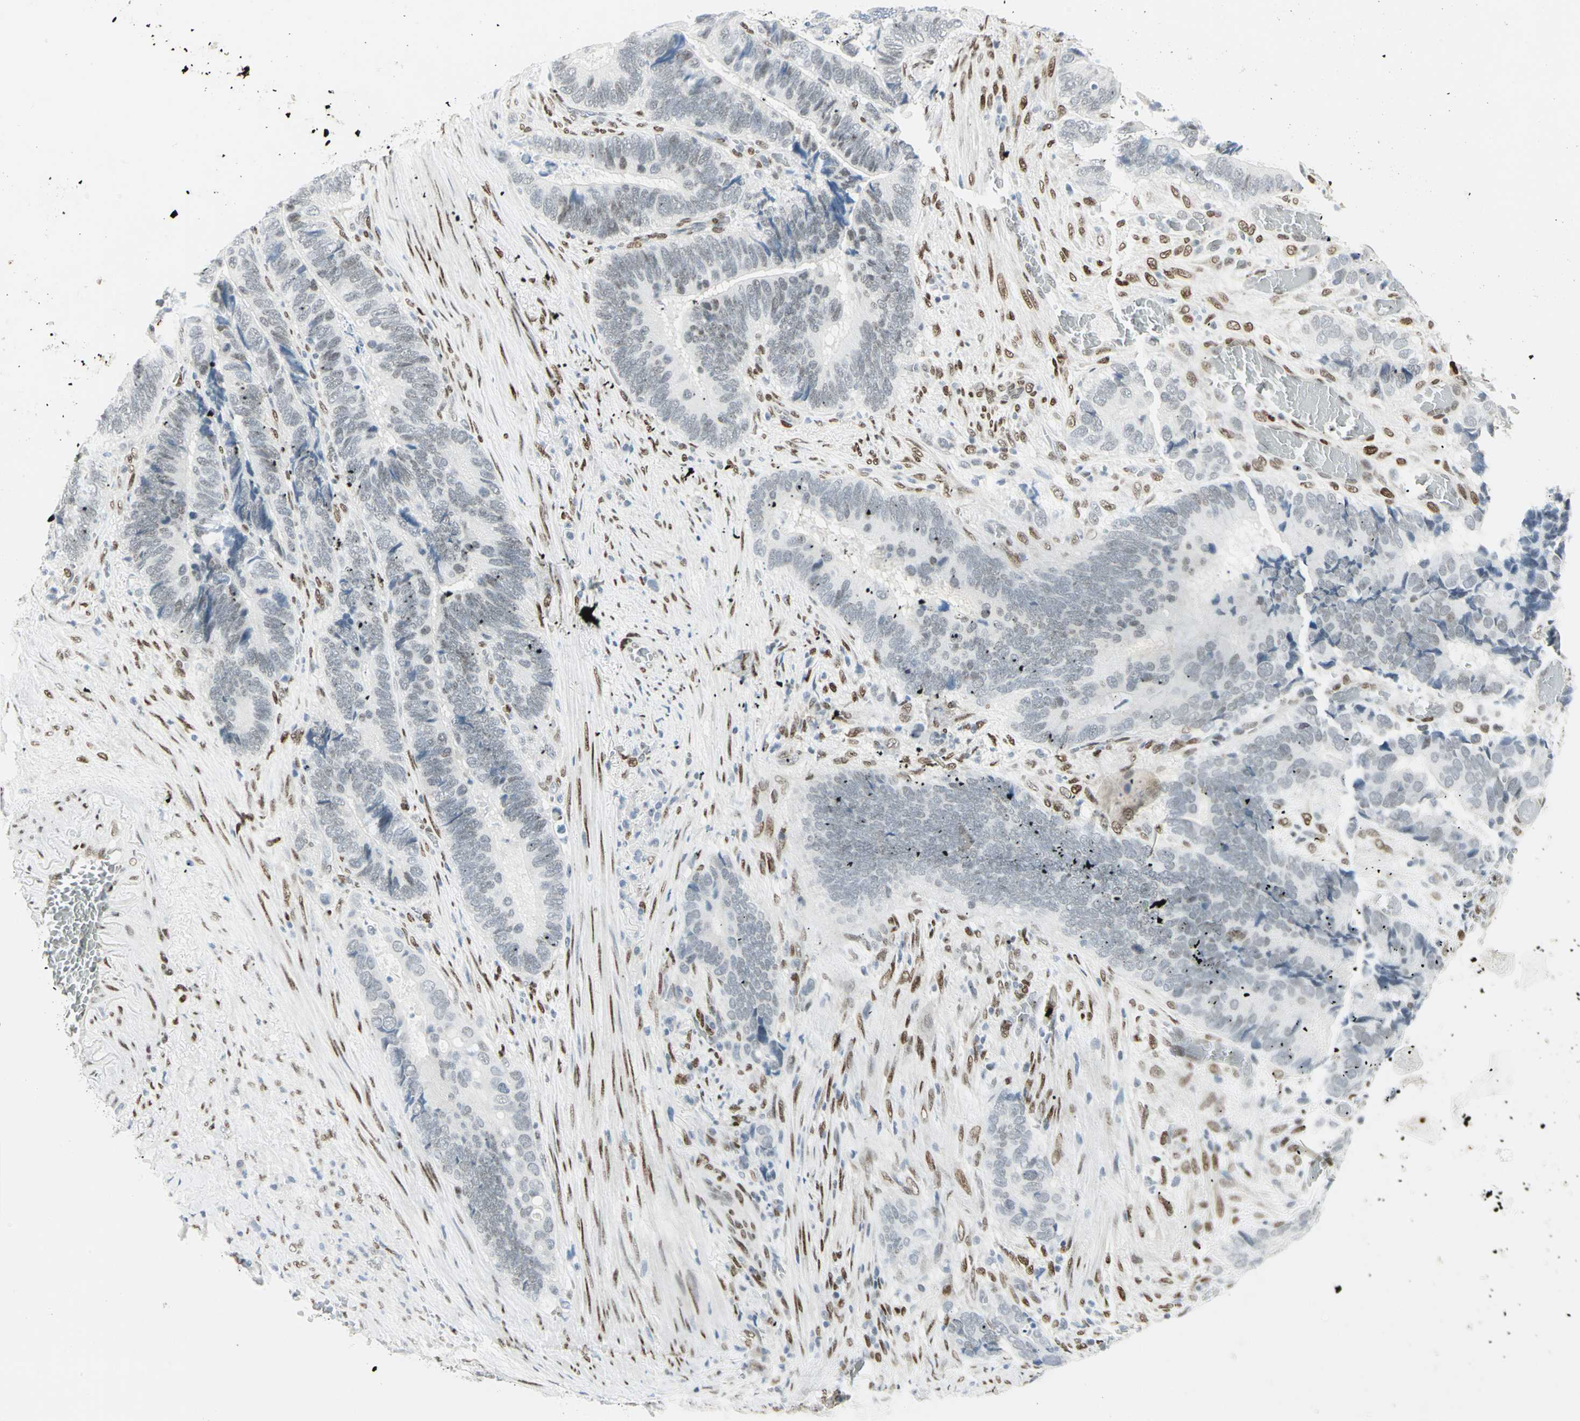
{"staining": {"intensity": "negative", "quantity": "none", "location": "none"}, "tissue": "colorectal cancer", "cell_type": "Tumor cells", "image_type": "cancer", "snomed": [{"axis": "morphology", "description": "Adenocarcinoma, NOS"}, {"axis": "topography", "description": "Colon"}], "caption": "The histopathology image demonstrates no staining of tumor cells in colorectal adenocarcinoma.", "gene": "MEIS2", "patient": {"sex": "male", "age": 72}}